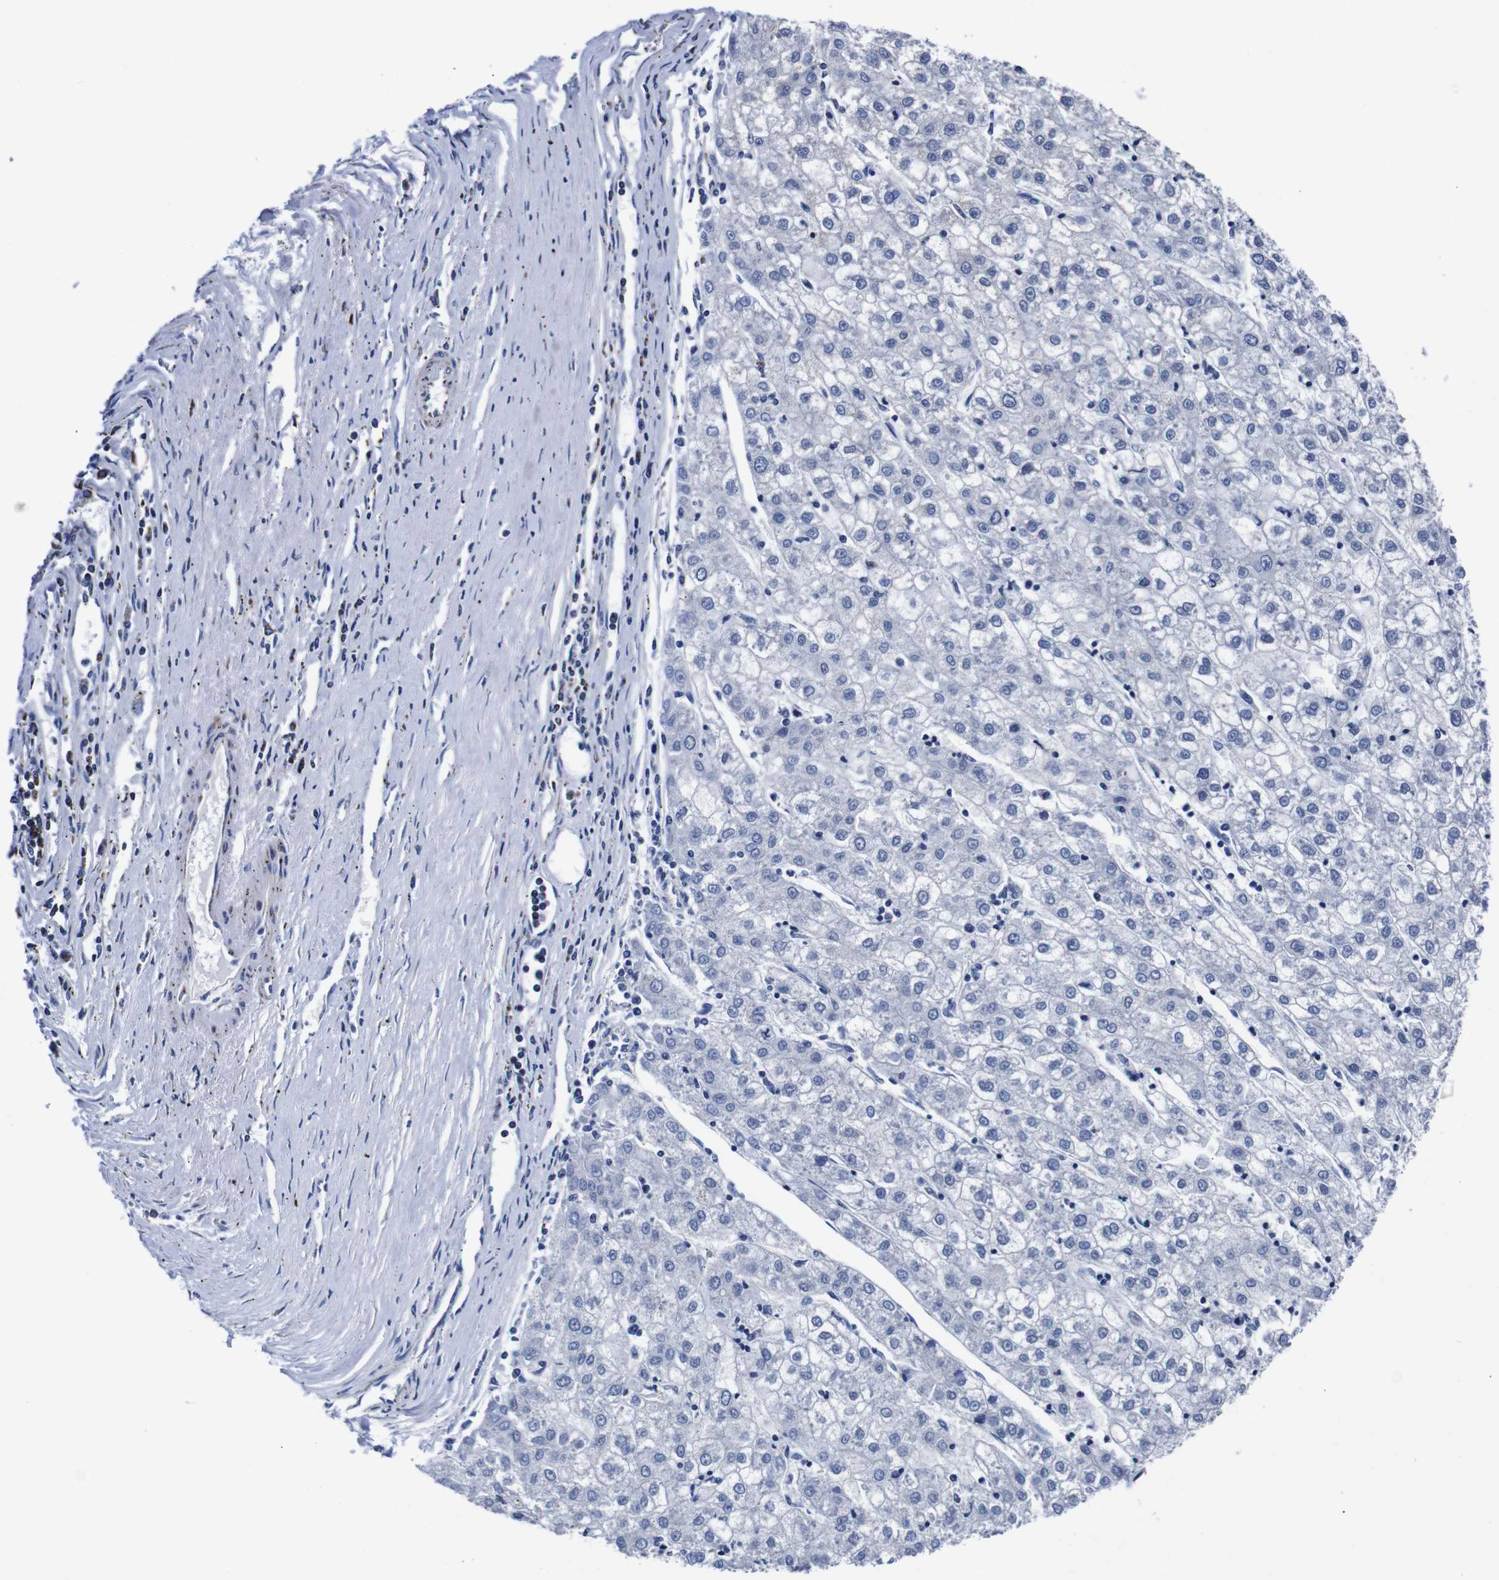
{"staining": {"intensity": "negative", "quantity": "none", "location": "none"}, "tissue": "liver cancer", "cell_type": "Tumor cells", "image_type": "cancer", "snomed": [{"axis": "morphology", "description": "Carcinoma, Hepatocellular, NOS"}, {"axis": "topography", "description": "Liver"}], "caption": "Immunohistochemical staining of human liver cancer displays no significant positivity in tumor cells. (DAB IHC with hematoxylin counter stain).", "gene": "FKBP9", "patient": {"sex": "male", "age": 72}}